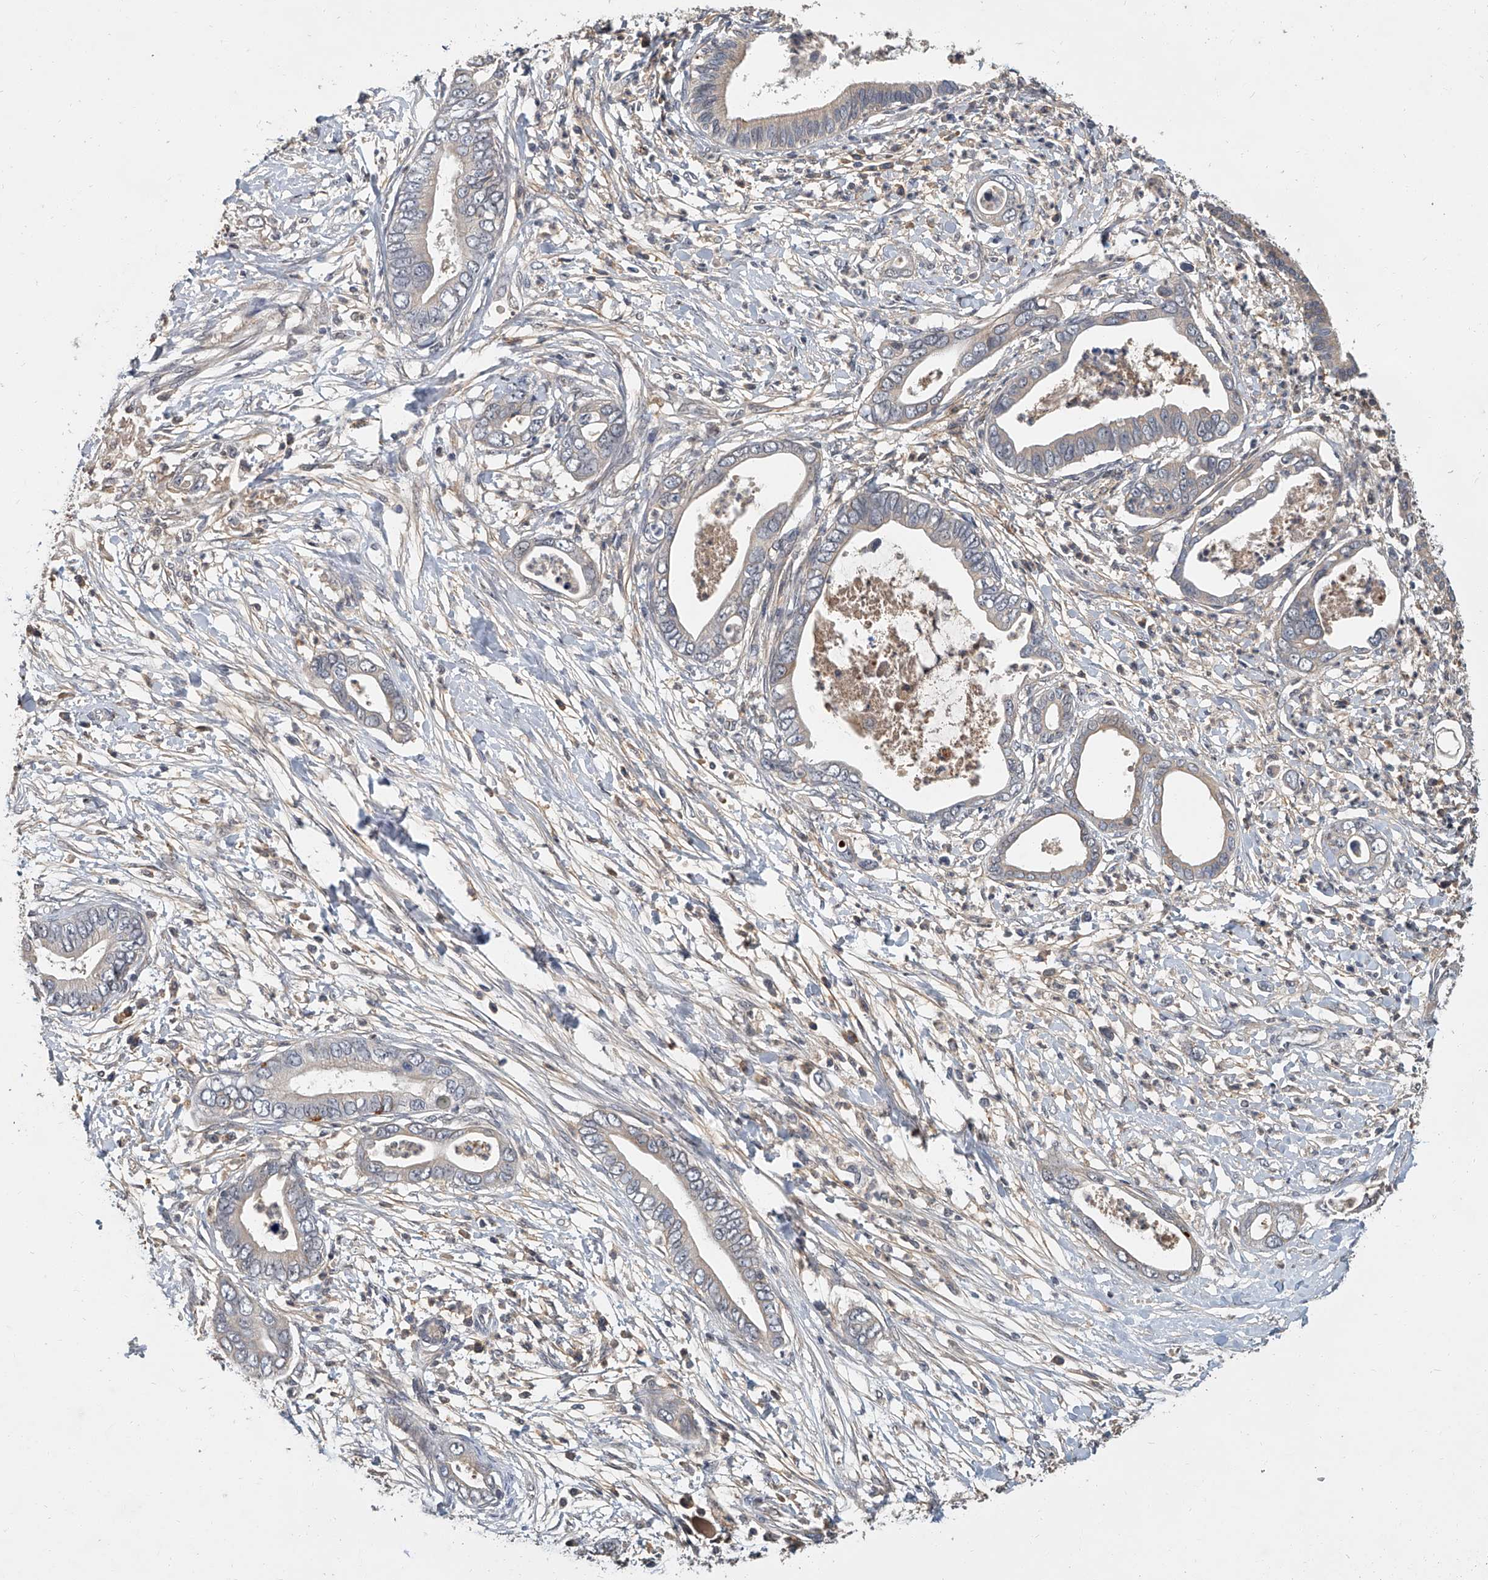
{"staining": {"intensity": "negative", "quantity": "none", "location": "none"}, "tissue": "pancreatic cancer", "cell_type": "Tumor cells", "image_type": "cancer", "snomed": [{"axis": "morphology", "description": "Adenocarcinoma, NOS"}, {"axis": "topography", "description": "Pancreas"}], "caption": "Tumor cells show no significant expression in adenocarcinoma (pancreatic). (DAB IHC with hematoxylin counter stain).", "gene": "JAG2", "patient": {"sex": "male", "age": 75}}